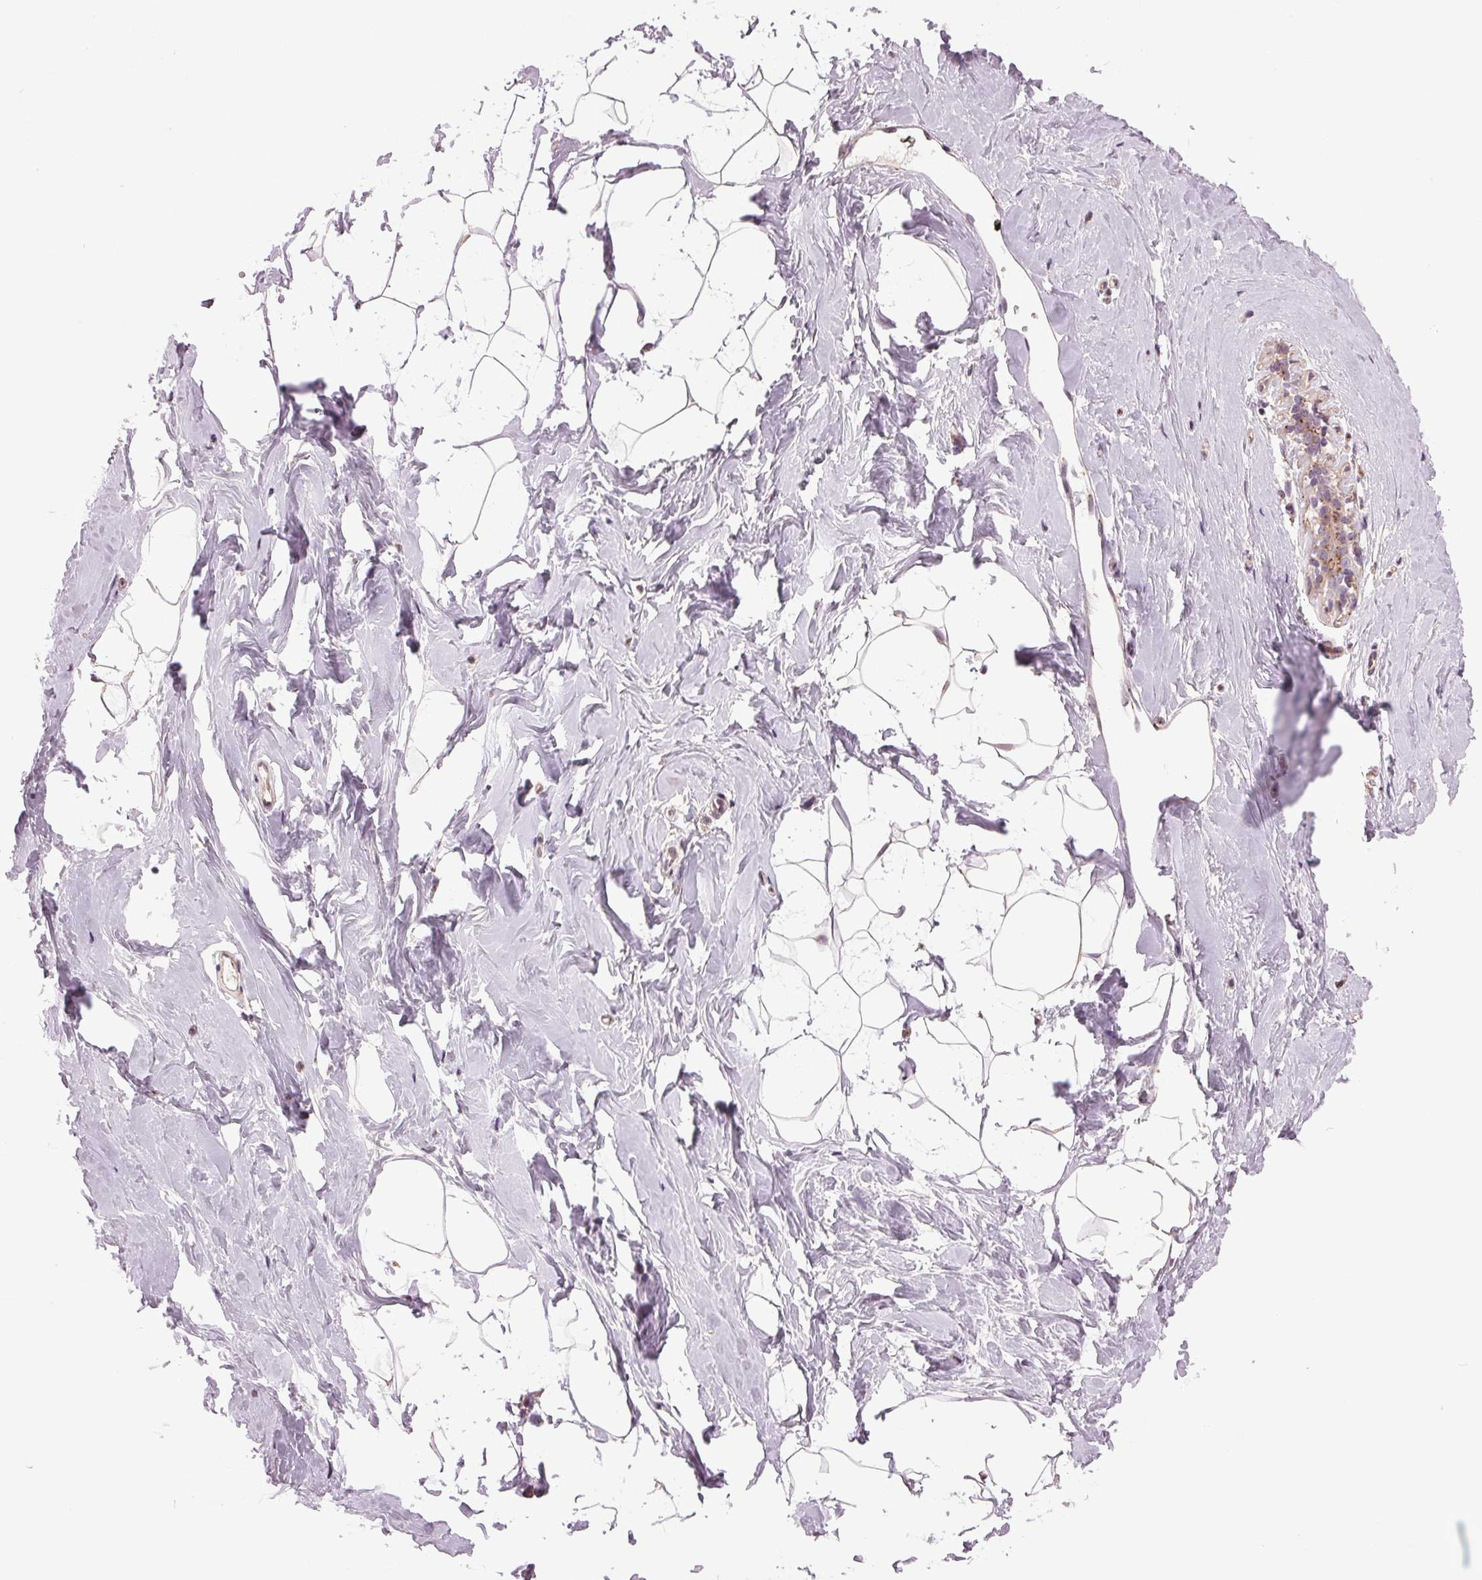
{"staining": {"intensity": "weak", "quantity": "25%-75%", "location": "cytoplasmic/membranous"}, "tissue": "breast", "cell_type": "Adipocytes", "image_type": "normal", "snomed": [{"axis": "morphology", "description": "Normal tissue, NOS"}, {"axis": "topography", "description": "Breast"}], "caption": "Immunohistochemistry histopathology image of unremarkable breast: breast stained using immunohistochemistry exhibits low levels of weak protein expression localized specifically in the cytoplasmic/membranous of adipocytes, appearing as a cytoplasmic/membranous brown color.", "gene": "BSDC1", "patient": {"sex": "female", "age": 32}}